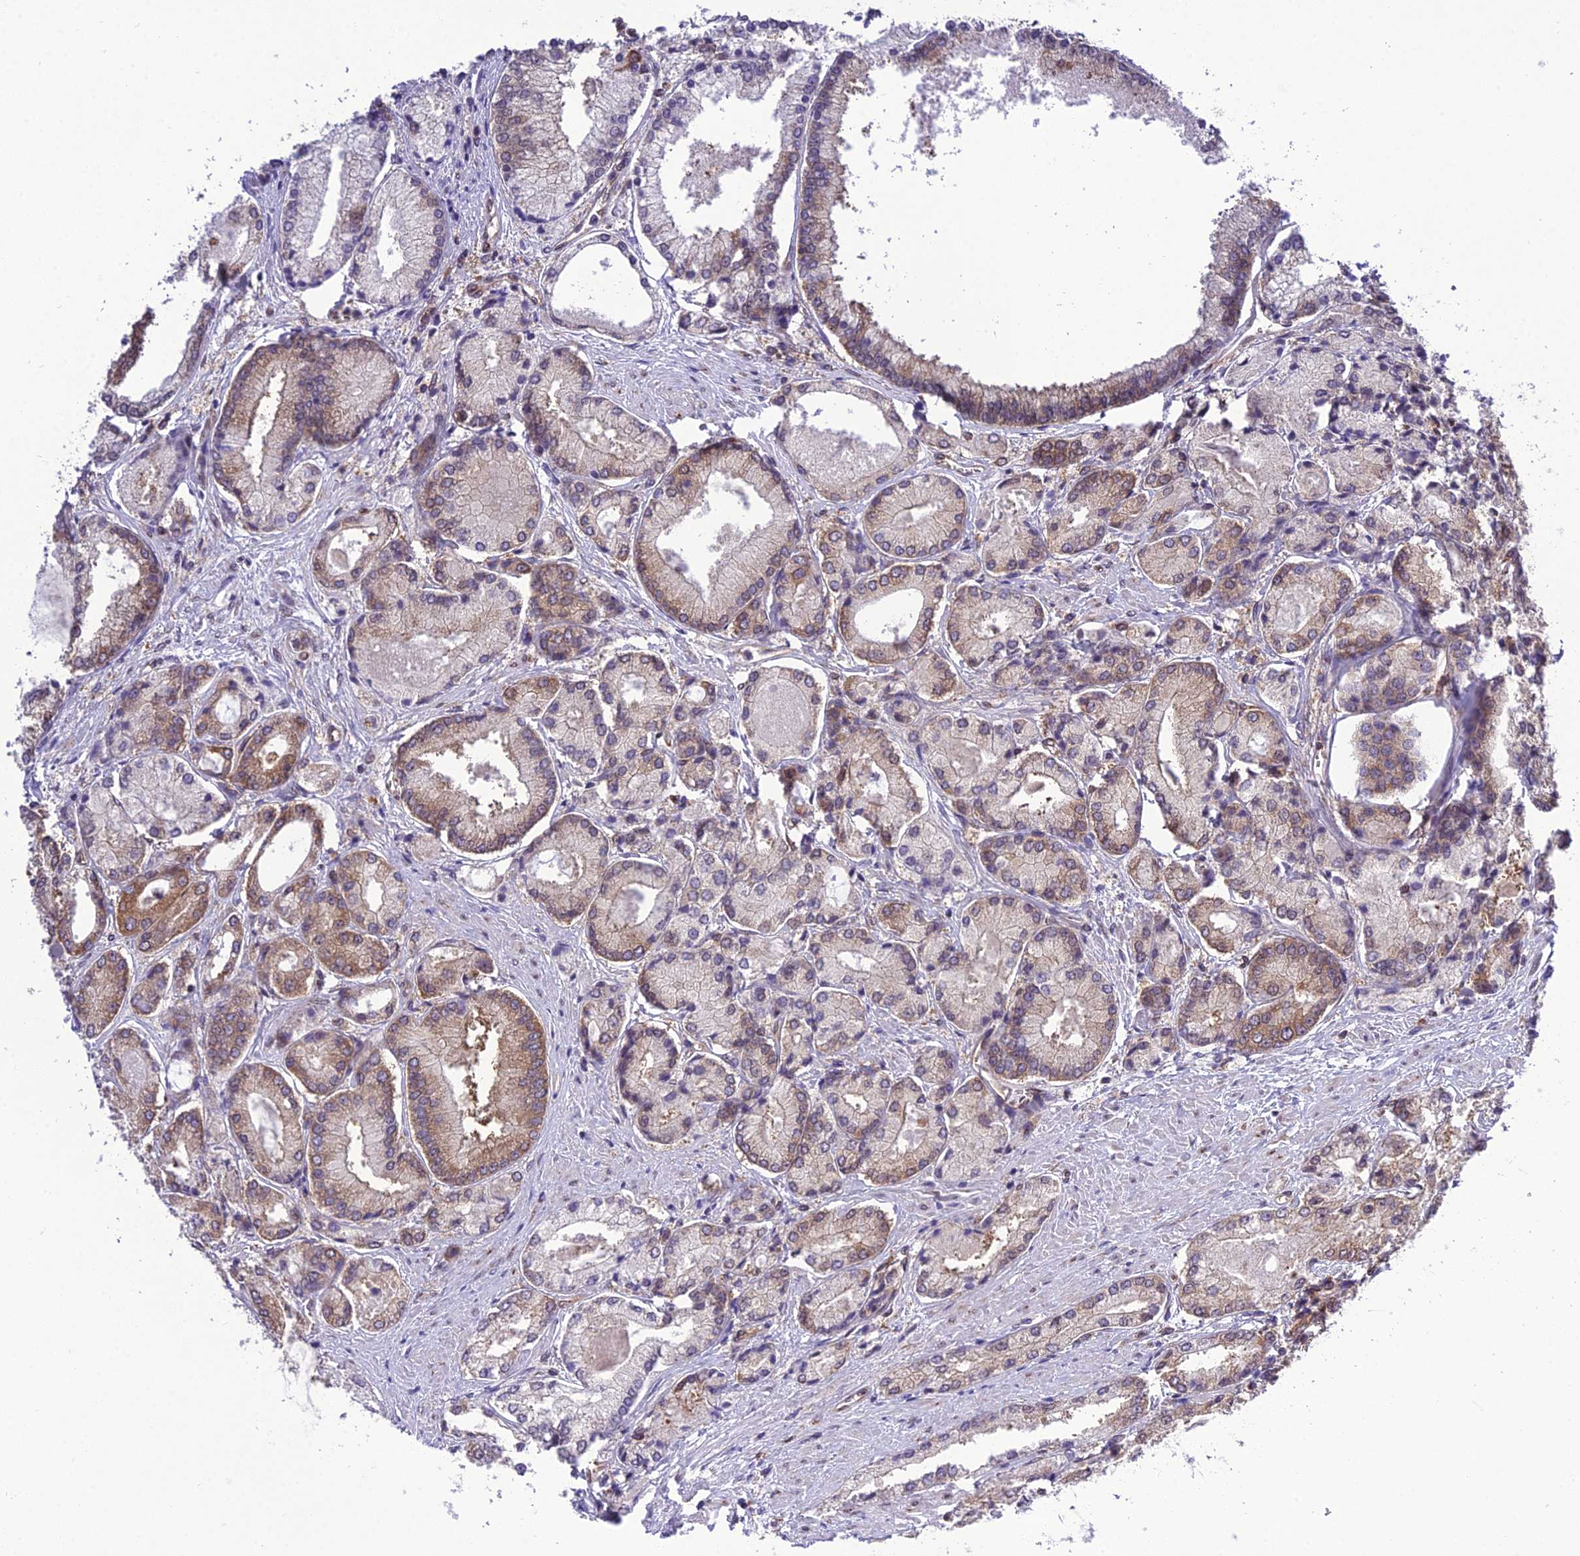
{"staining": {"intensity": "moderate", "quantity": "<25%", "location": "cytoplasmic/membranous"}, "tissue": "prostate cancer", "cell_type": "Tumor cells", "image_type": "cancer", "snomed": [{"axis": "morphology", "description": "Adenocarcinoma, Low grade"}, {"axis": "topography", "description": "Prostate"}], "caption": "This histopathology image demonstrates immunohistochemistry (IHC) staining of human prostate cancer (adenocarcinoma (low-grade)), with low moderate cytoplasmic/membranous positivity in approximately <25% of tumor cells.", "gene": "DHCR7", "patient": {"sex": "male", "age": 74}}